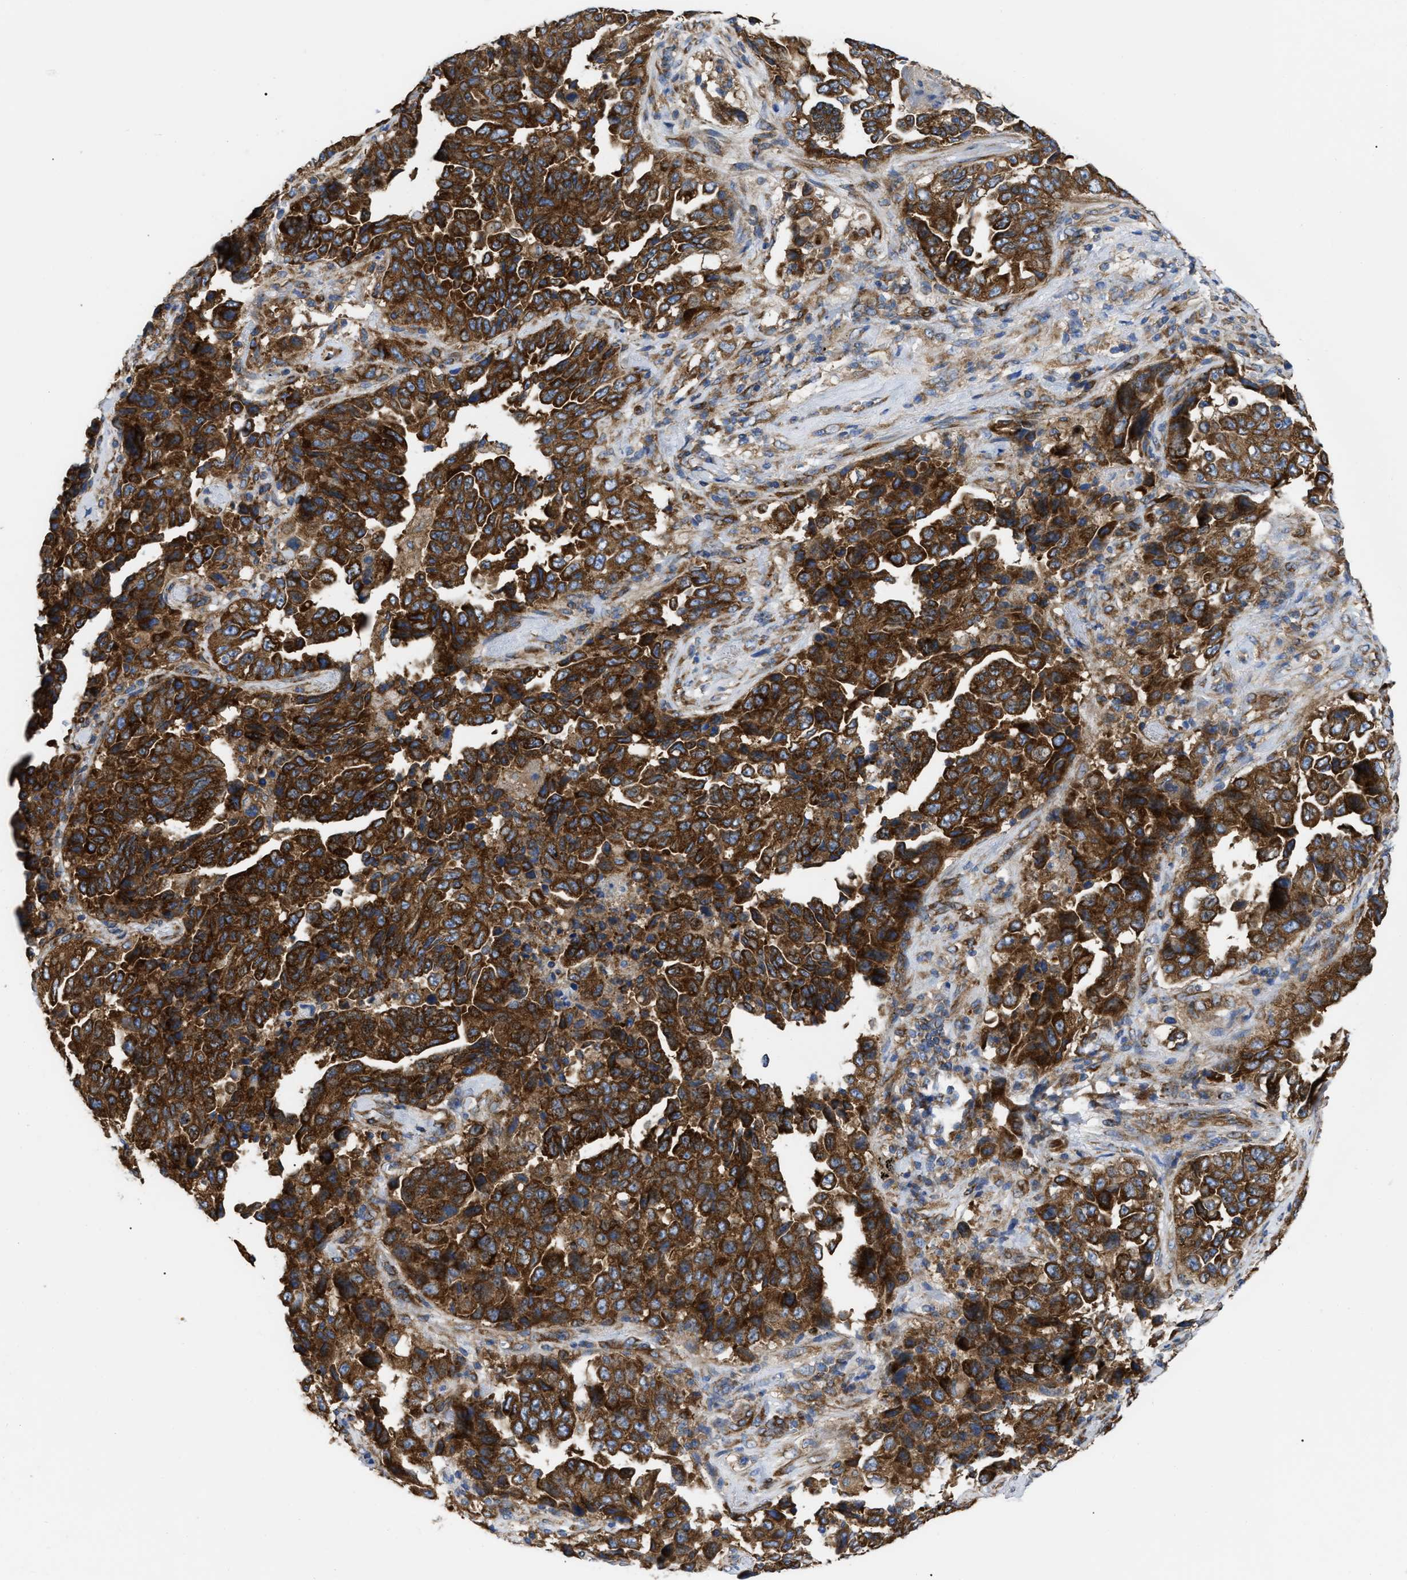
{"staining": {"intensity": "strong", "quantity": ">75%", "location": "cytoplasmic/membranous"}, "tissue": "lung cancer", "cell_type": "Tumor cells", "image_type": "cancer", "snomed": [{"axis": "morphology", "description": "Adenocarcinoma, NOS"}, {"axis": "topography", "description": "Lung"}], "caption": "Lung cancer stained with a protein marker demonstrates strong staining in tumor cells.", "gene": "FAM120A", "patient": {"sex": "female", "age": 51}}